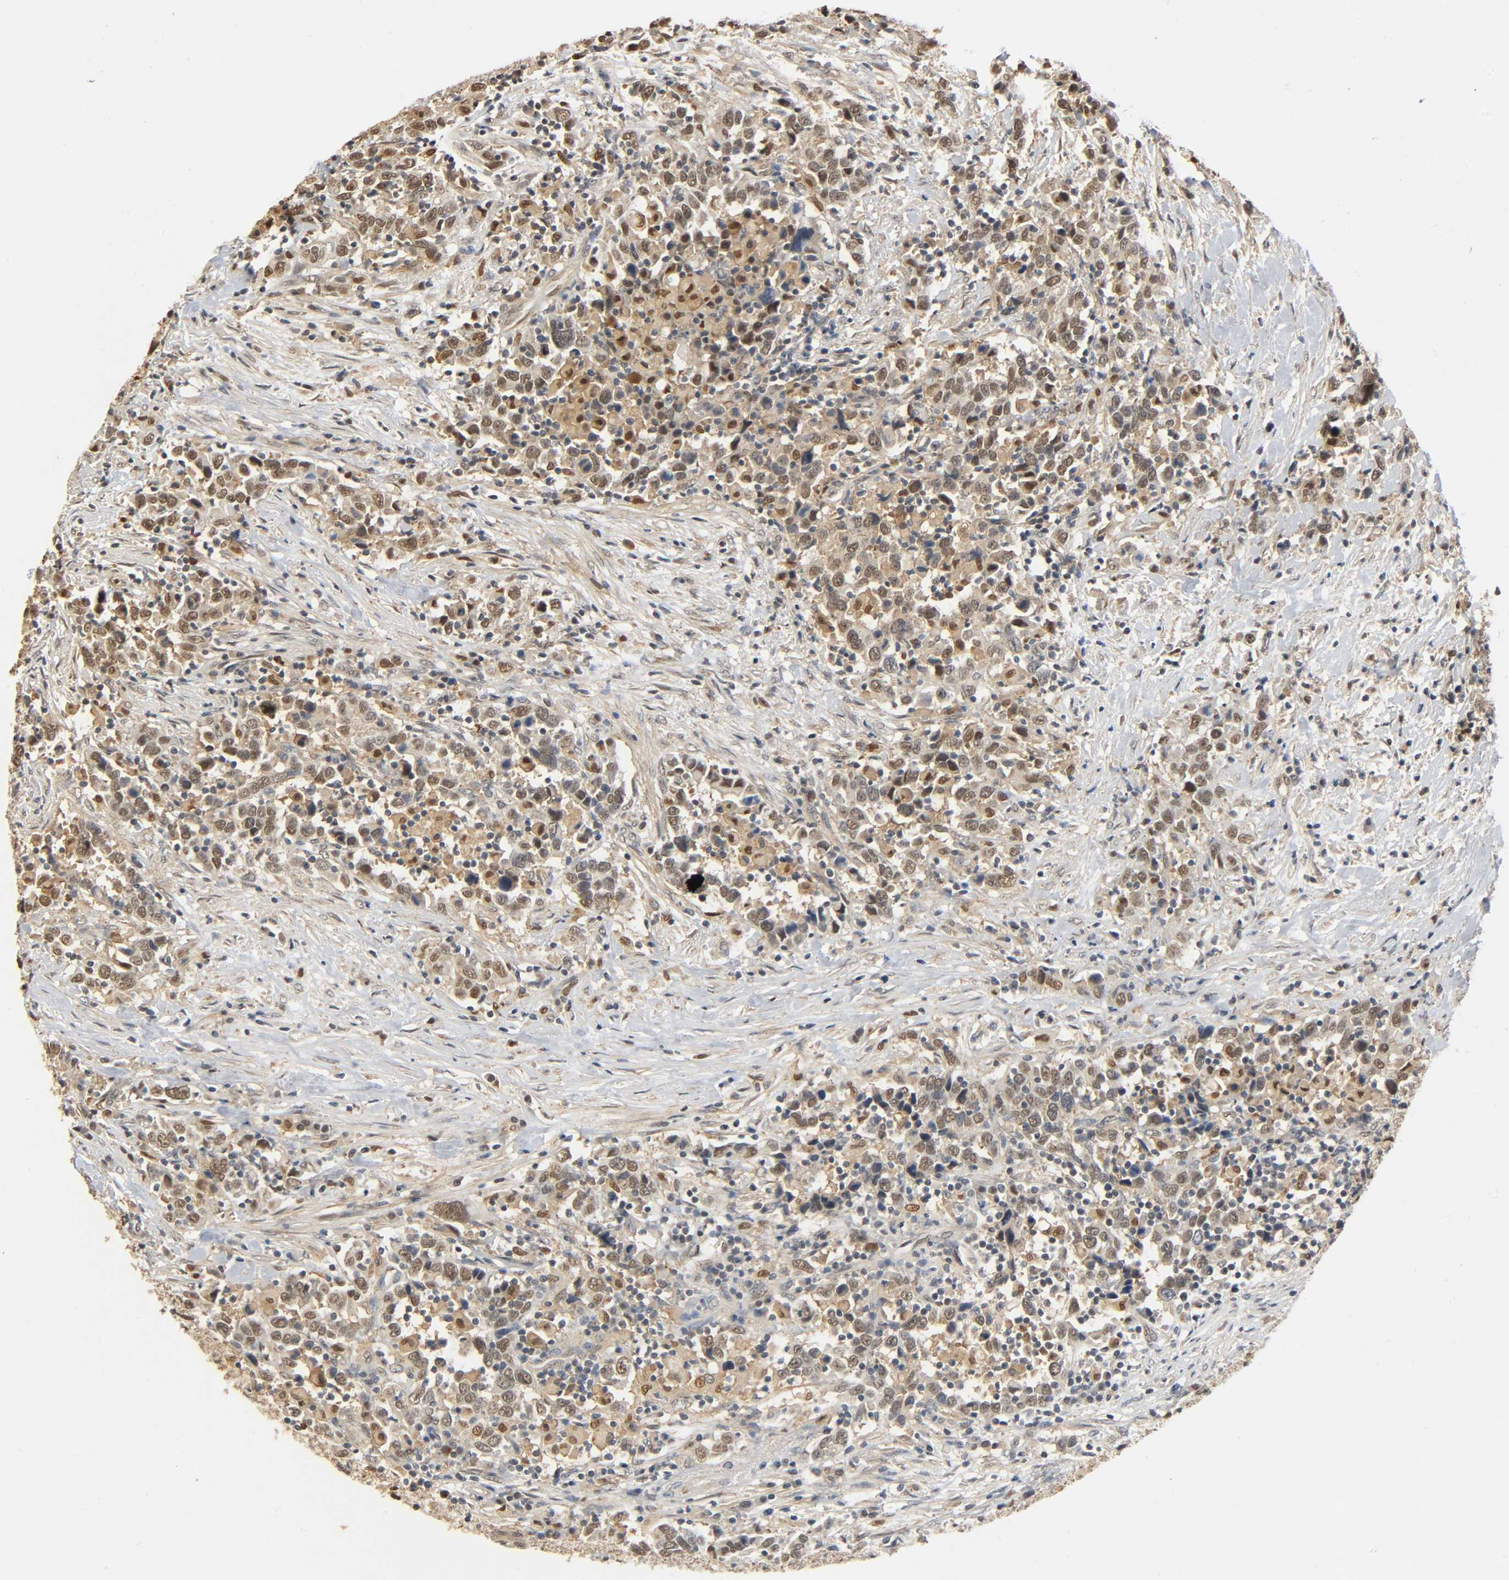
{"staining": {"intensity": "moderate", "quantity": "25%-75%", "location": "cytoplasmic/membranous,nuclear"}, "tissue": "urothelial cancer", "cell_type": "Tumor cells", "image_type": "cancer", "snomed": [{"axis": "morphology", "description": "Urothelial carcinoma, High grade"}, {"axis": "topography", "description": "Urinary bladder"}], "caption": "Urothelial cancer stained with a protein marker reveals moderate staining in tumor cells.", "gene": "ZFPM2", "patient": {"sex": "male", "age": 61}}